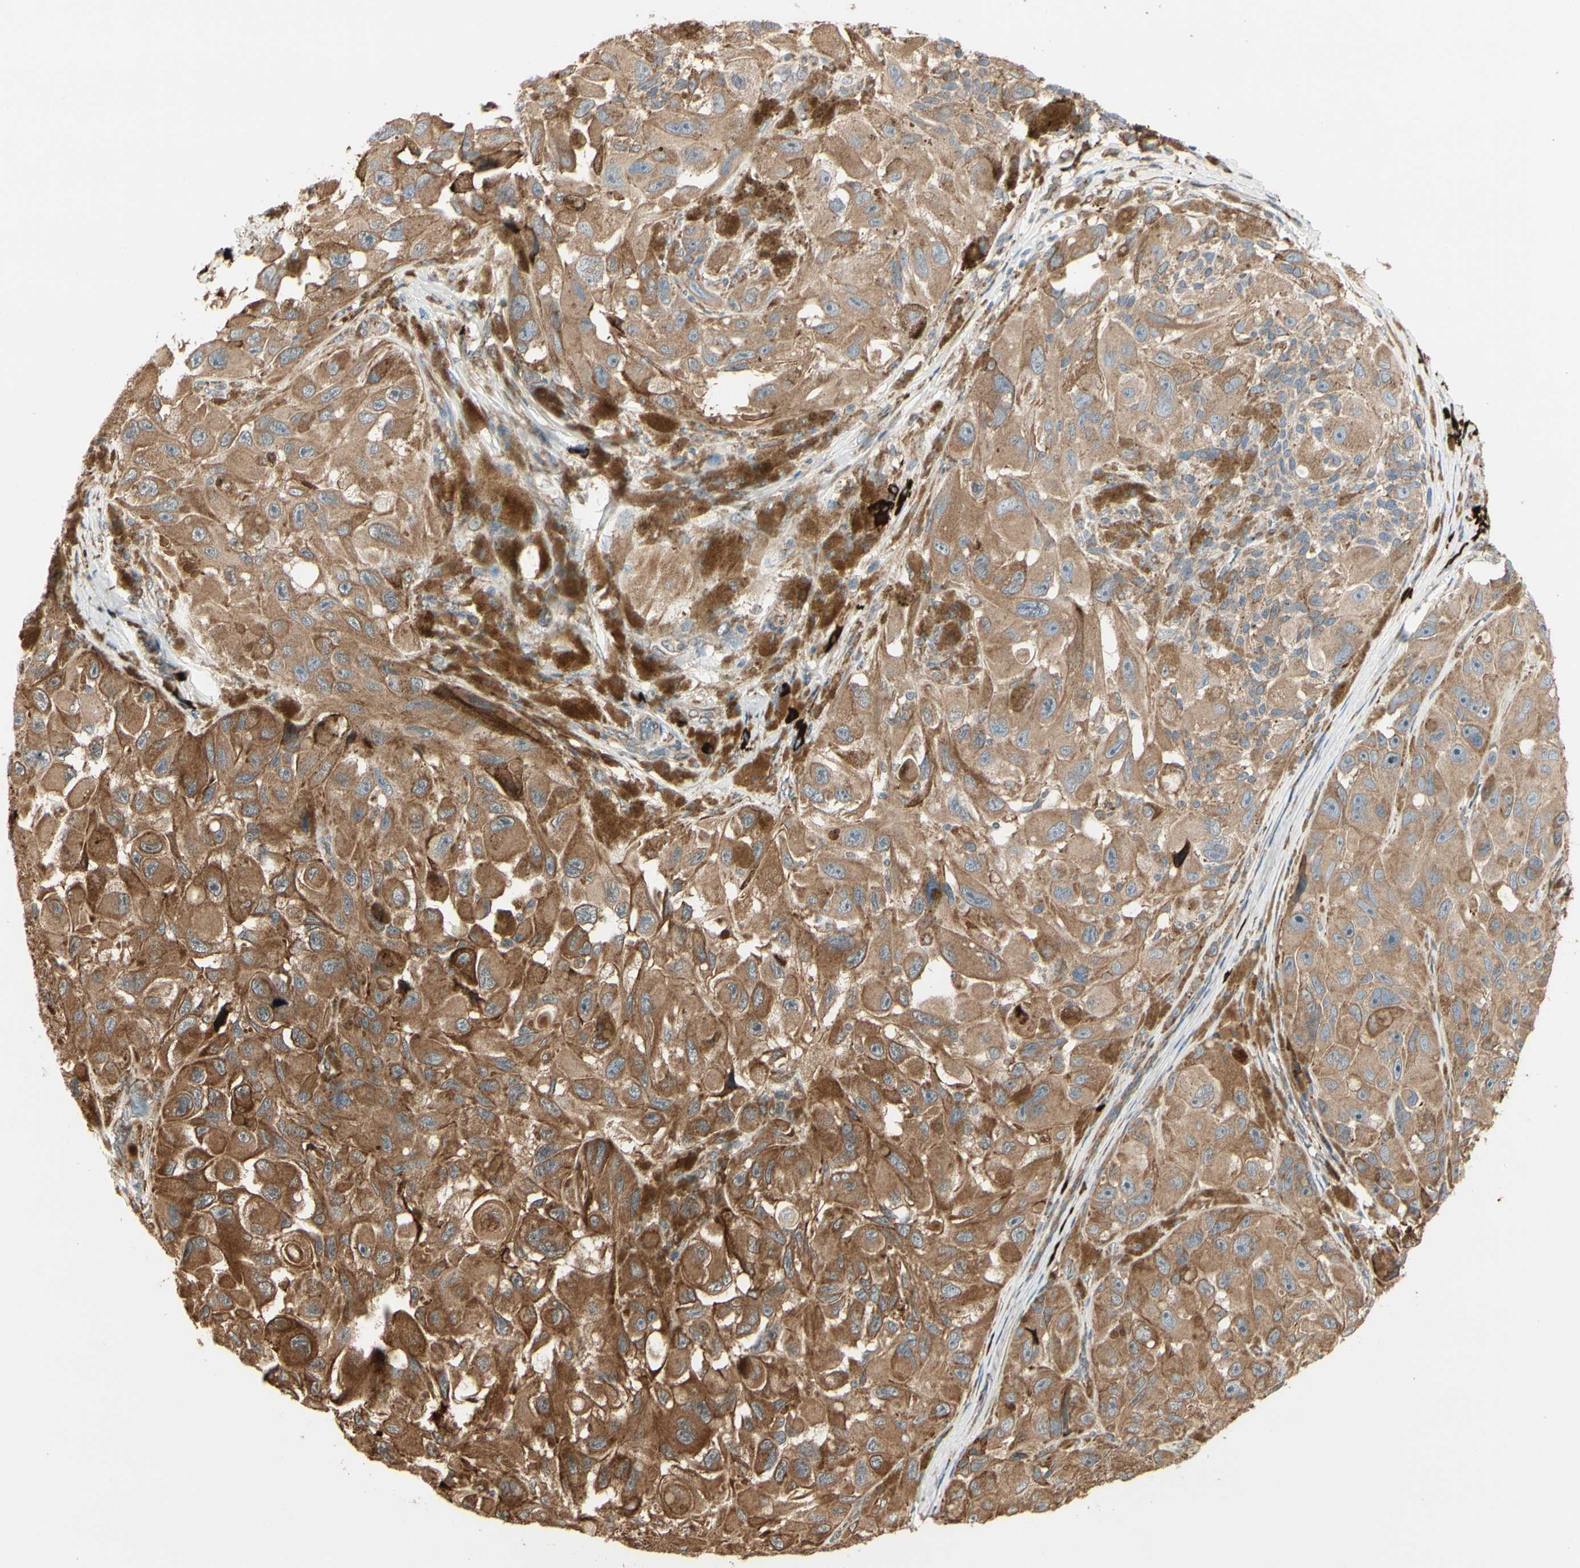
{"staining": {"intensity": "moderate", "quantity": ">75%", "location": "cytoplasmic/membranous"}, "tissue": "melanoma", "cell_type": "Tumor cells", "image_type": "cancer", "snomed": [{"axis": "morphology", "description": "Malignant melanoma, NOS"}, {"axis": "topography", "description": "Skin"}], "caption": "Immunohistochemical staining of malignant melanoma displays medium levels of moderate cytoplasmic/membranous staining in approximately >75% of tumor cells.", "gene": "HSP90B1", "patient": {"sex": "female", "age": 73}}